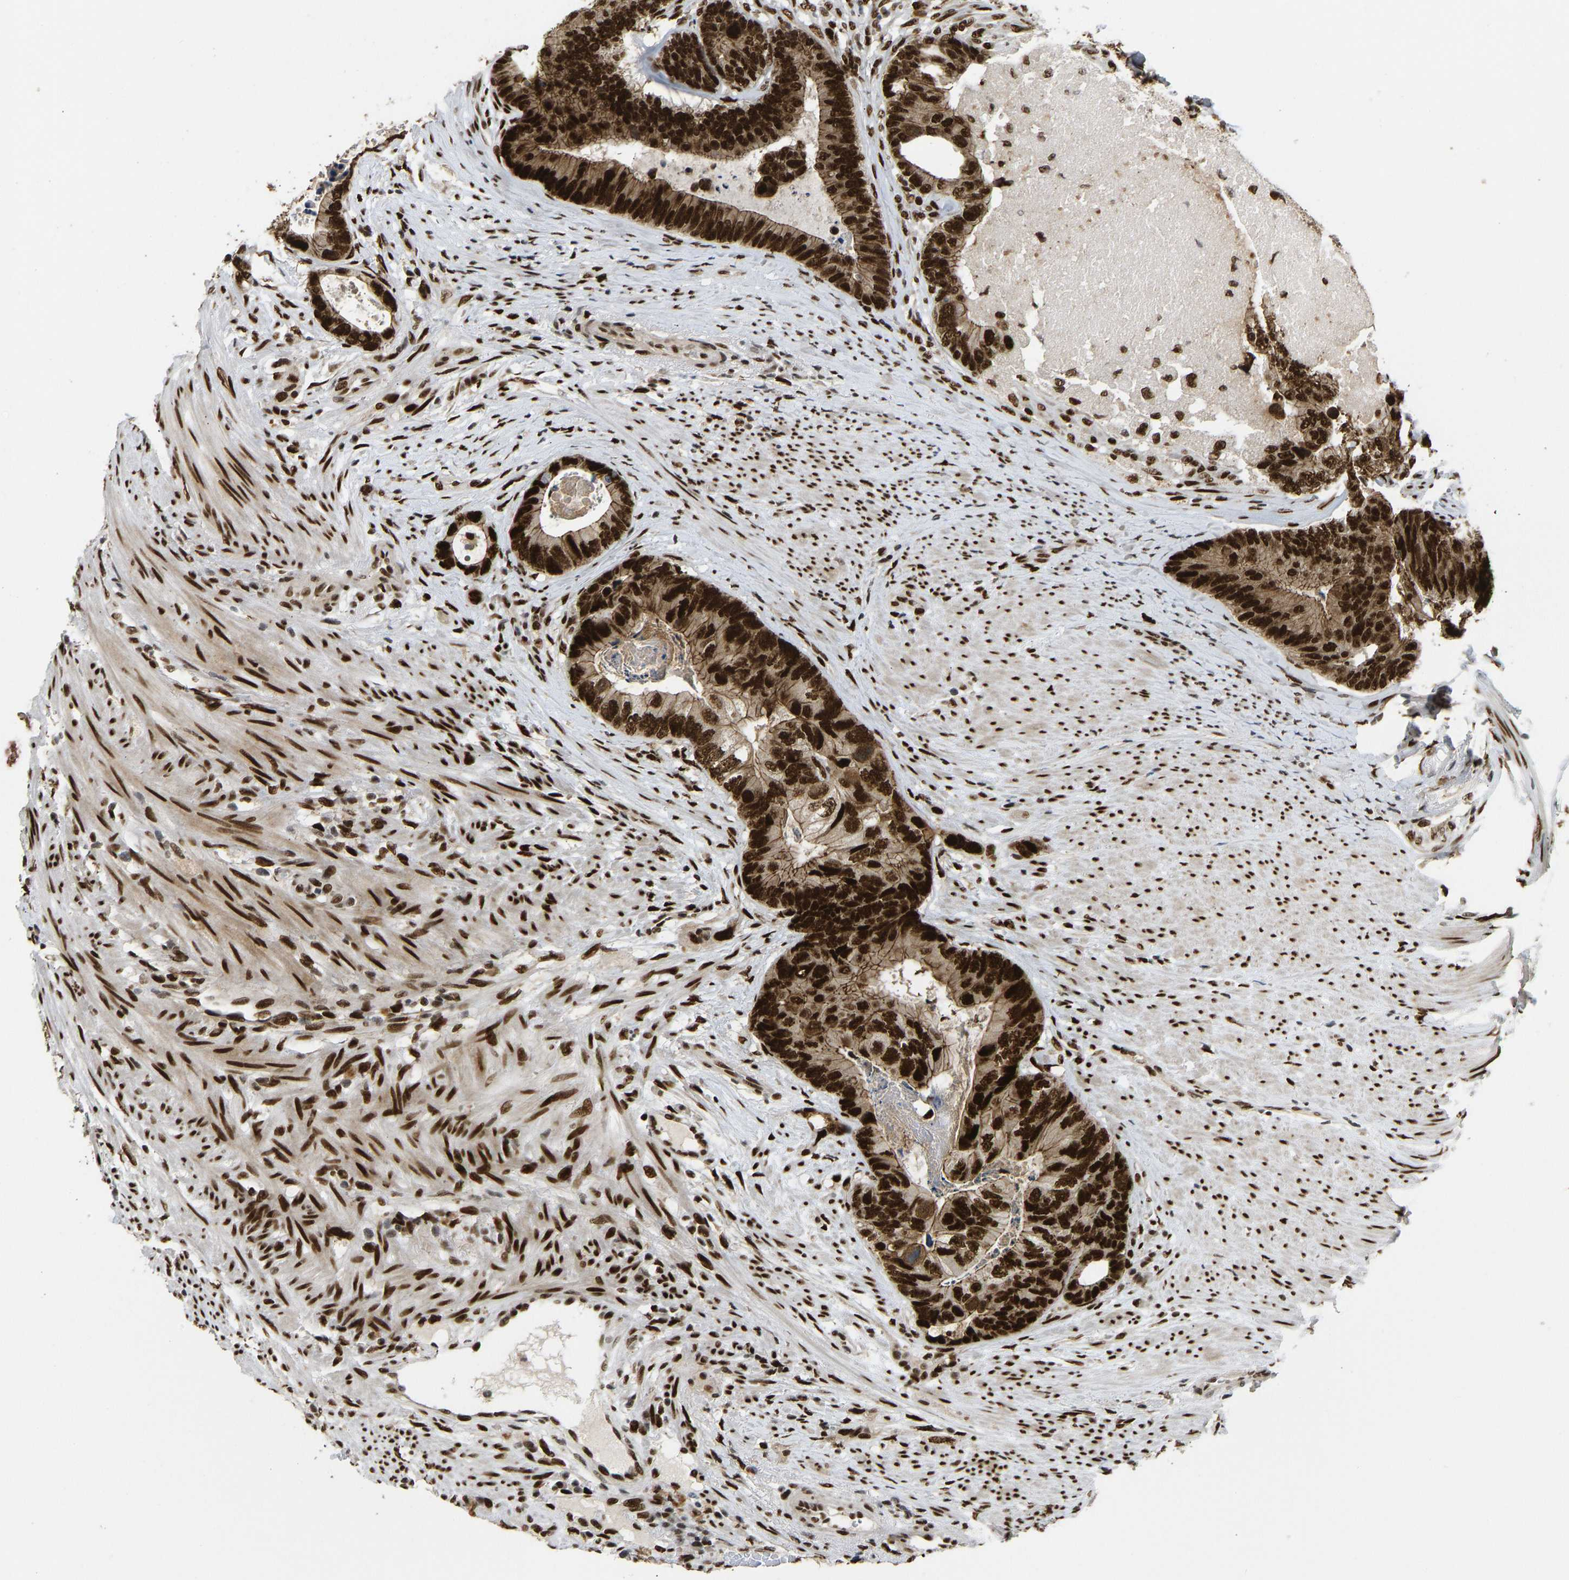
{"staining": {"intensity": "strong", "quantity": ">75%", "location": "nuclear"}, "tissue": "colorectal cancer", "cell_type": "Tumor cells", "image_type": "cancer", "snomed": [{"axis": "morphology", "description": "Adenocarcinoma, NOS"}, {"axis": "topography", "description": "Colon"}], "caption": "Immunohistochemistry of human colorectal adenocarcinoma demonstrates high levels of strong nuclear staining in approximately >75% of tumor cells.", "gene": "FOXK1", "patient": {"sex": "female", "age": 67}}